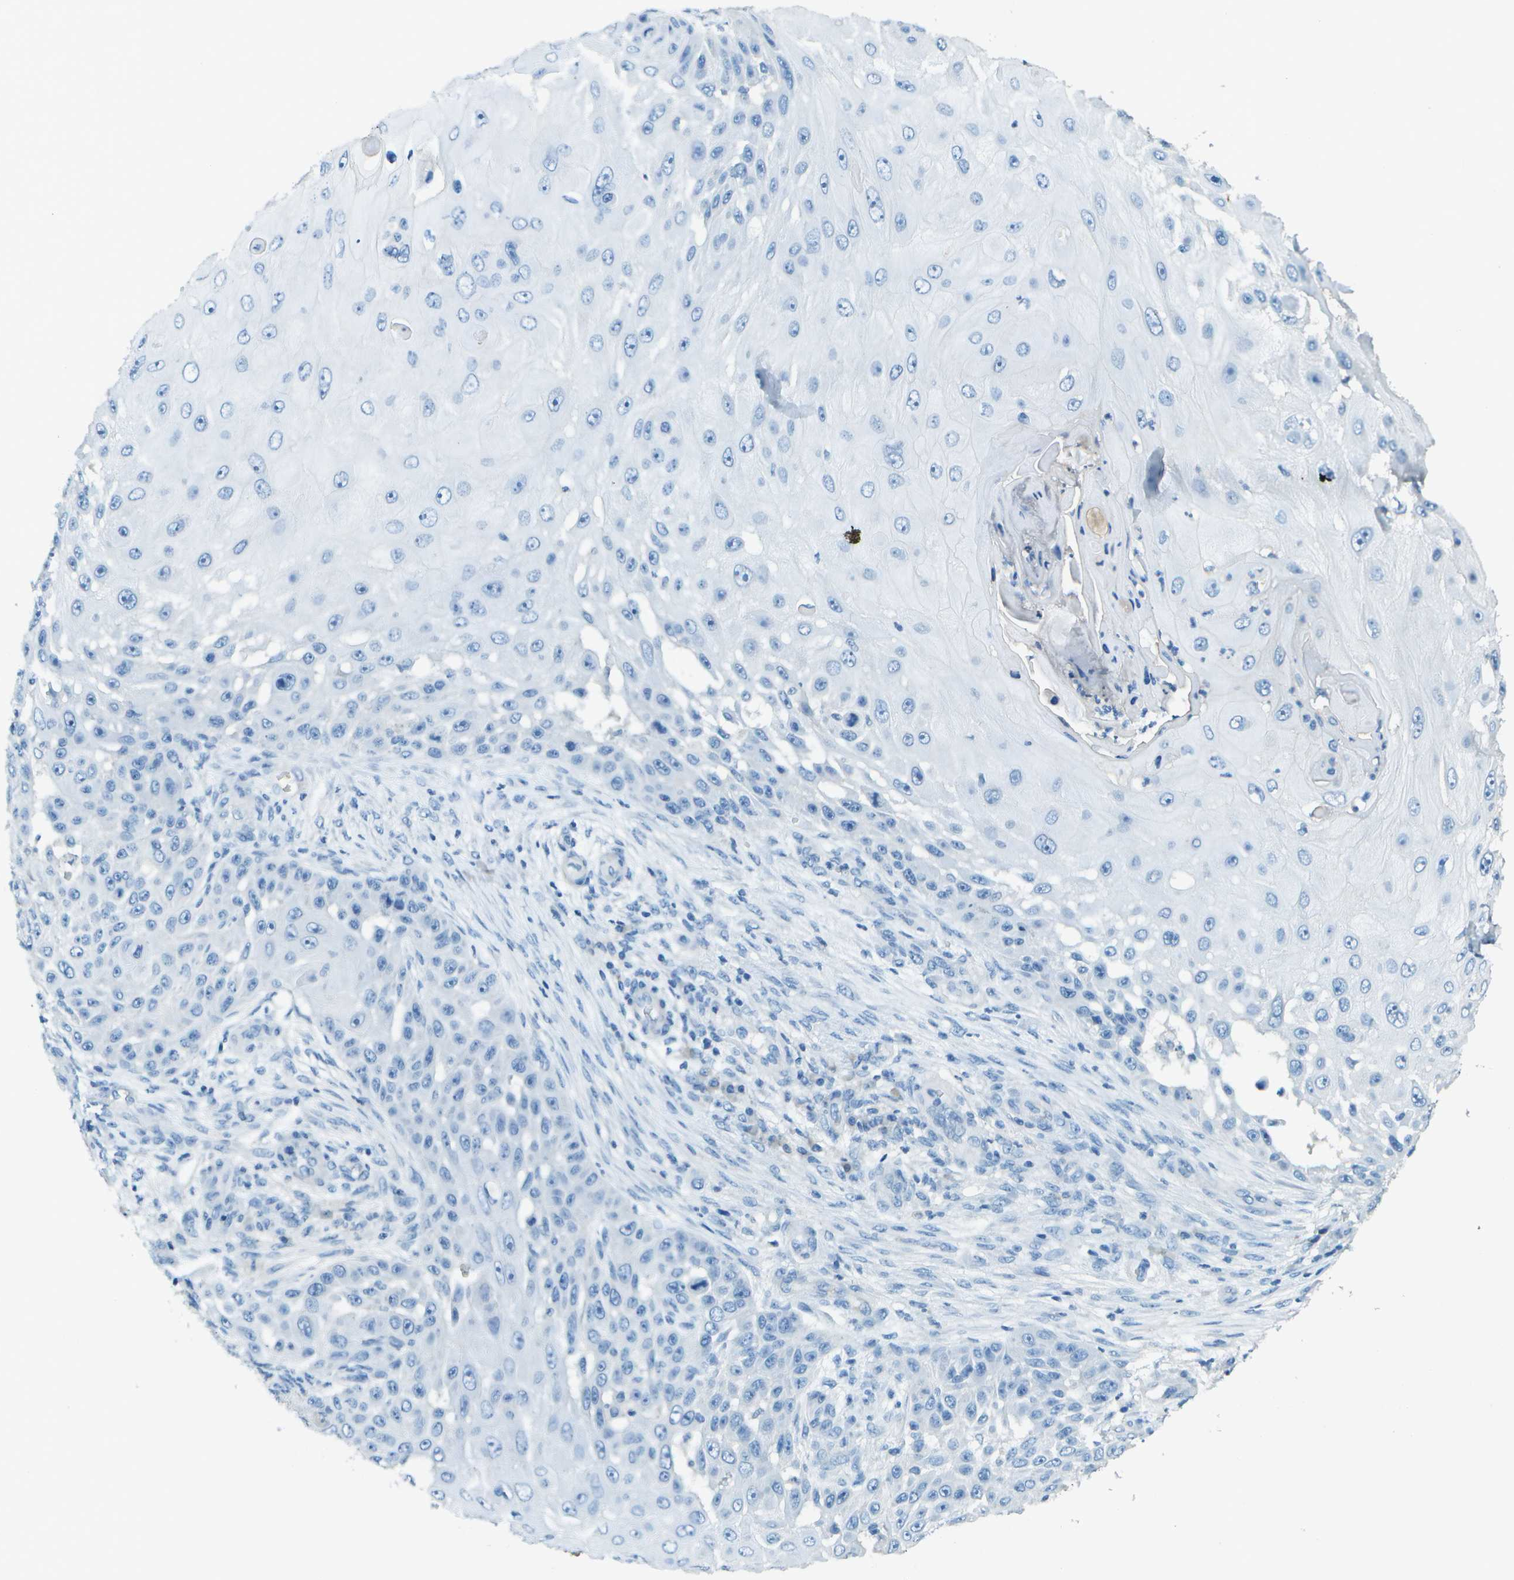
{"staining": {"intensity": "negative", "quantity": "none", "location": "none"}, "tissue": "skin cancer", "cell_type": "Tumor cells", "image_type": "cancer", "snomed": [{"axis": "morphology", "description": "Squamous cell carcinoma, NOS"}, {"axis": "topography", "description": "Skin"}], "caption": "Human skin cancer stained for a protein using immunohistochemistry (IHC) exhibits no expression in tumor cells.", "gene": "LGI2", "patient": {"sex": "female", "age": 44}}